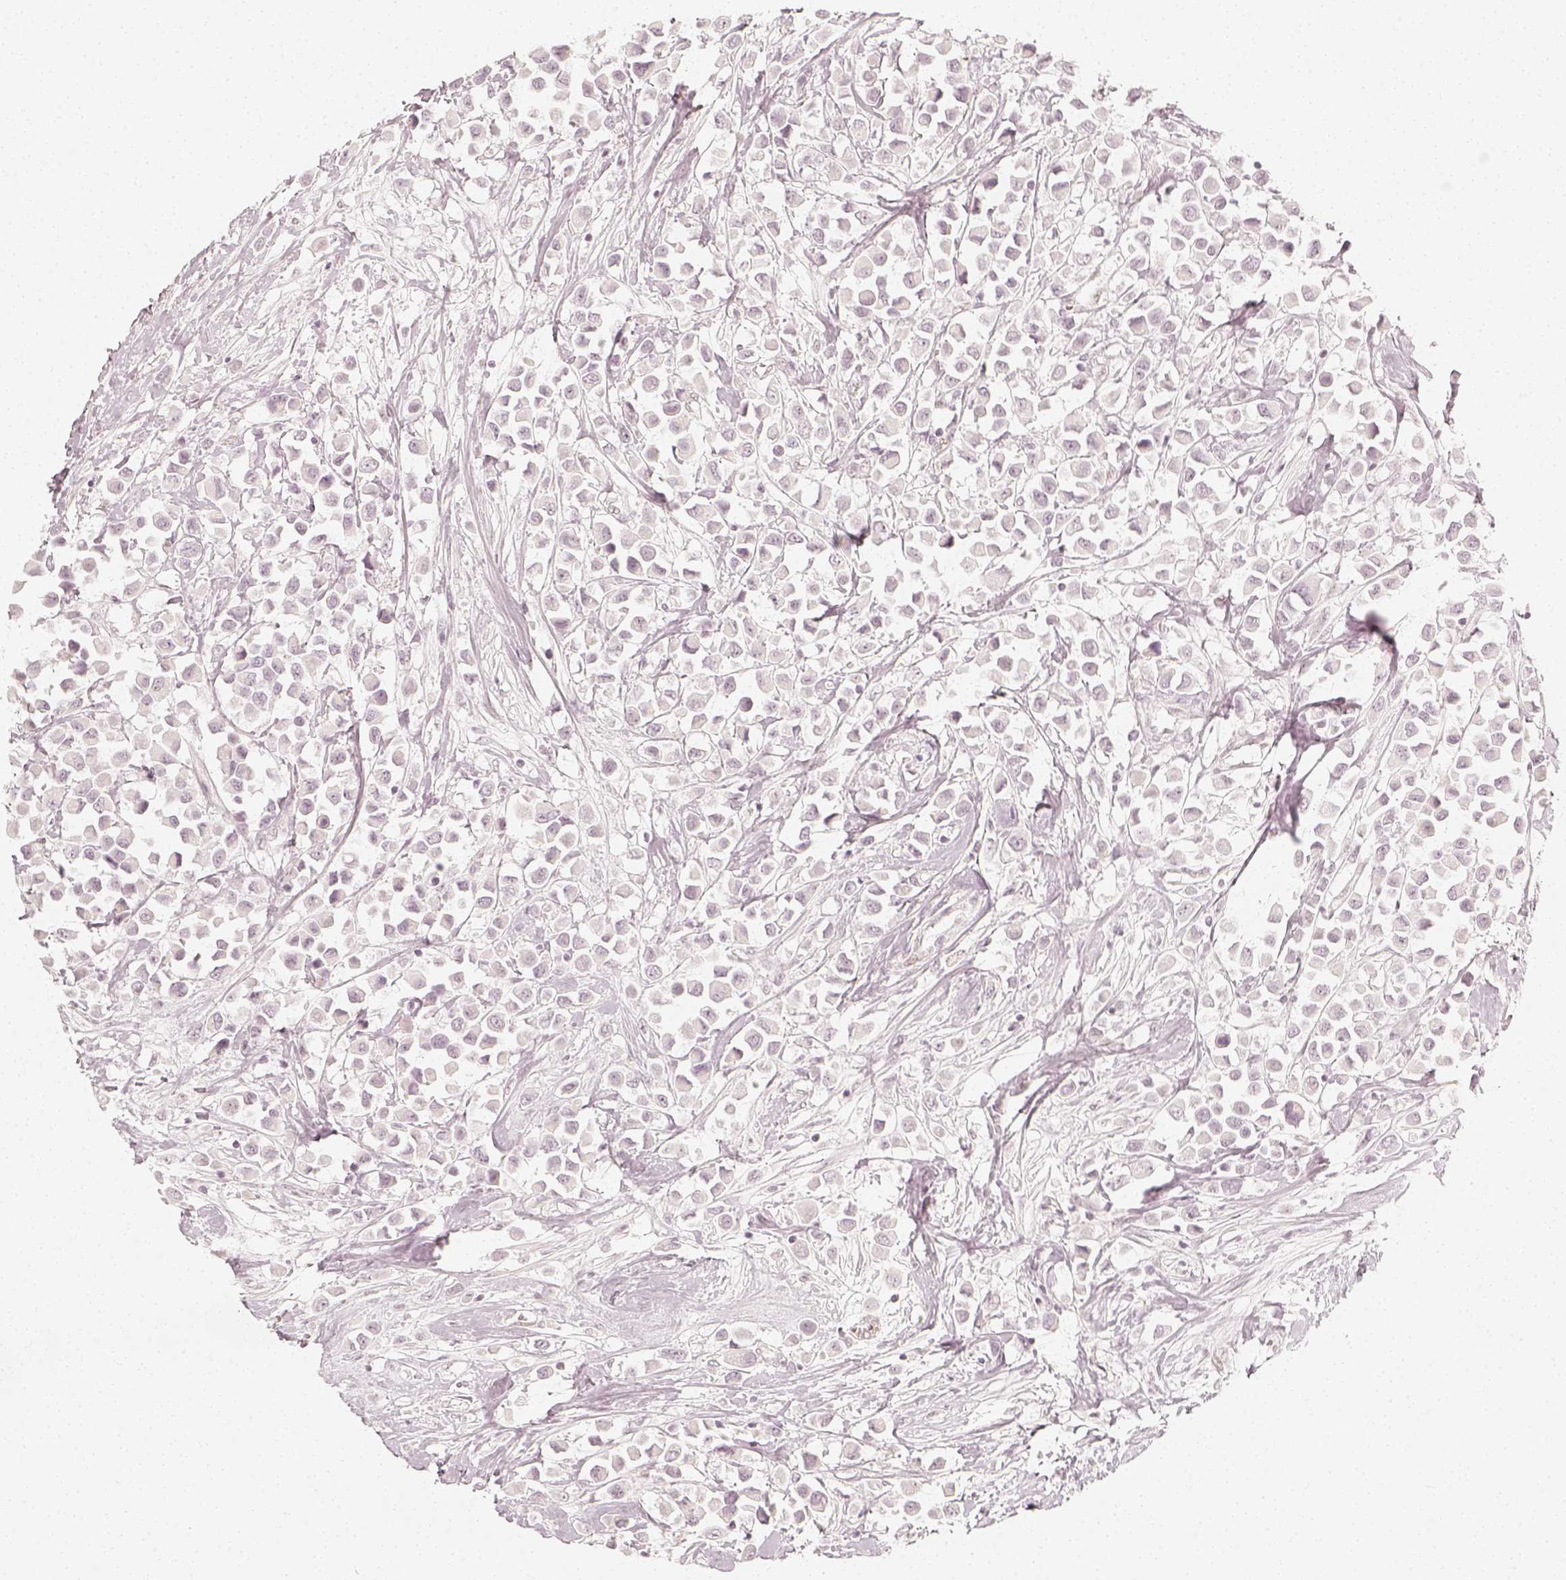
{"staining": {"intensity": "negative", "quantity": "none", "location": "none"}, "tissue": "breast cancer", "cell_type": "Tumor cells", "image_type": "cancer", "snomed": [{"axis": "morphology", "description": "Duct carcinoma"}, {"axis": "topography", "description": "Breast"}], "caption": "This micrograph is of infiltrating ductal carcinoma (breast) stained with IHC to label a protein in brown with the nuclei are counter-stained blue. There is no staining in tumor cells.", "gene": "KRTAP2-1", "patient": {"sex": "female", "age": 61}}